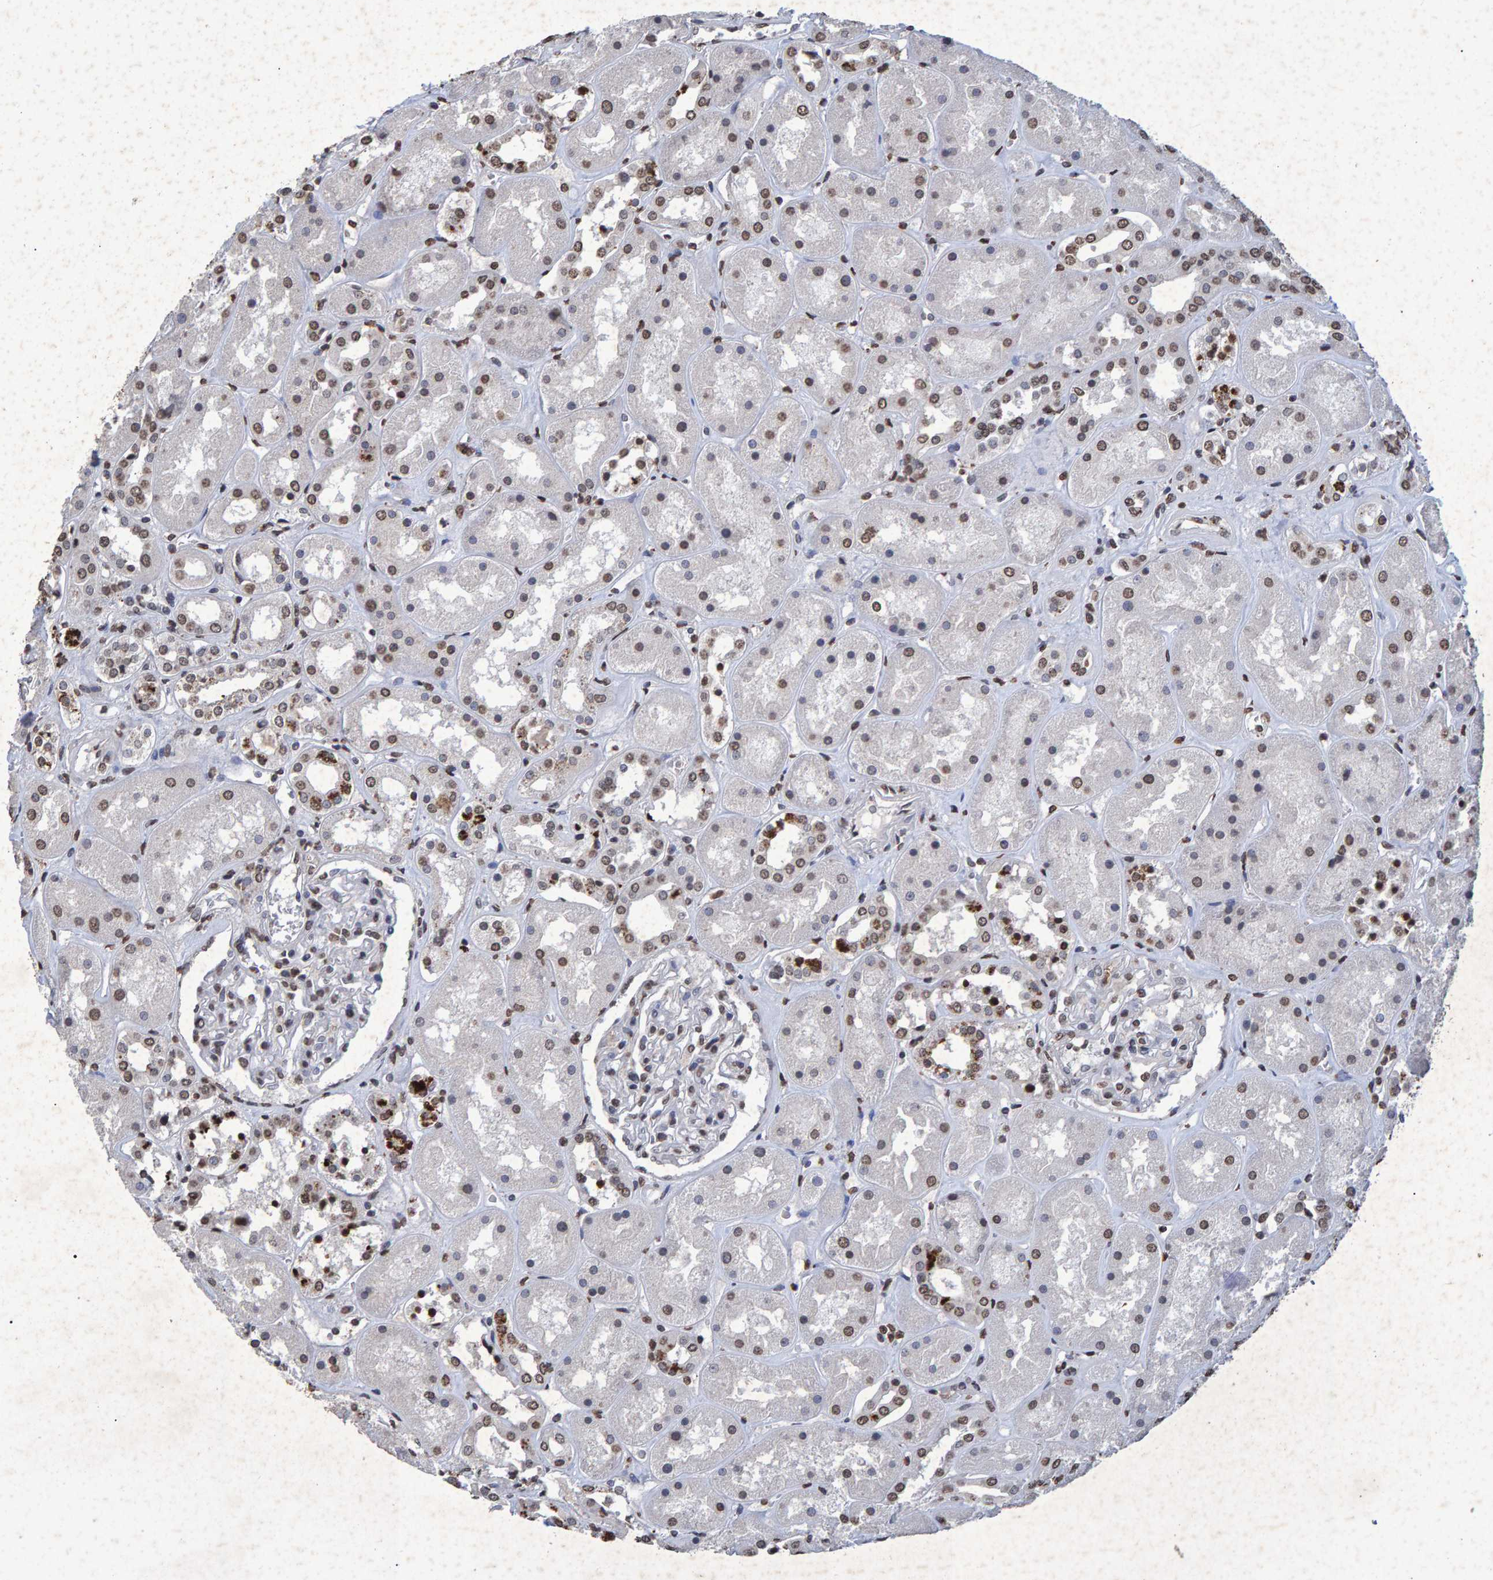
{"staining": {"intensity": "weak", "quantity": "25%-75%", "location": "nuclear"}, "tissue": "kidney", "cell_type": "Cells in glomeruli", "image_type": "normal", "snomed": [{"axis": "morphology", "description": "Normal tissue, NOS"}, {"axis": "topography", "description": "Kidney"}], "caption": "Weak nuclear protein positivity is seen in about 25%-75% of cells in glomeruli in kidney.", "gene": "GALC", "patient": {"sex": "male", "age": 70}}